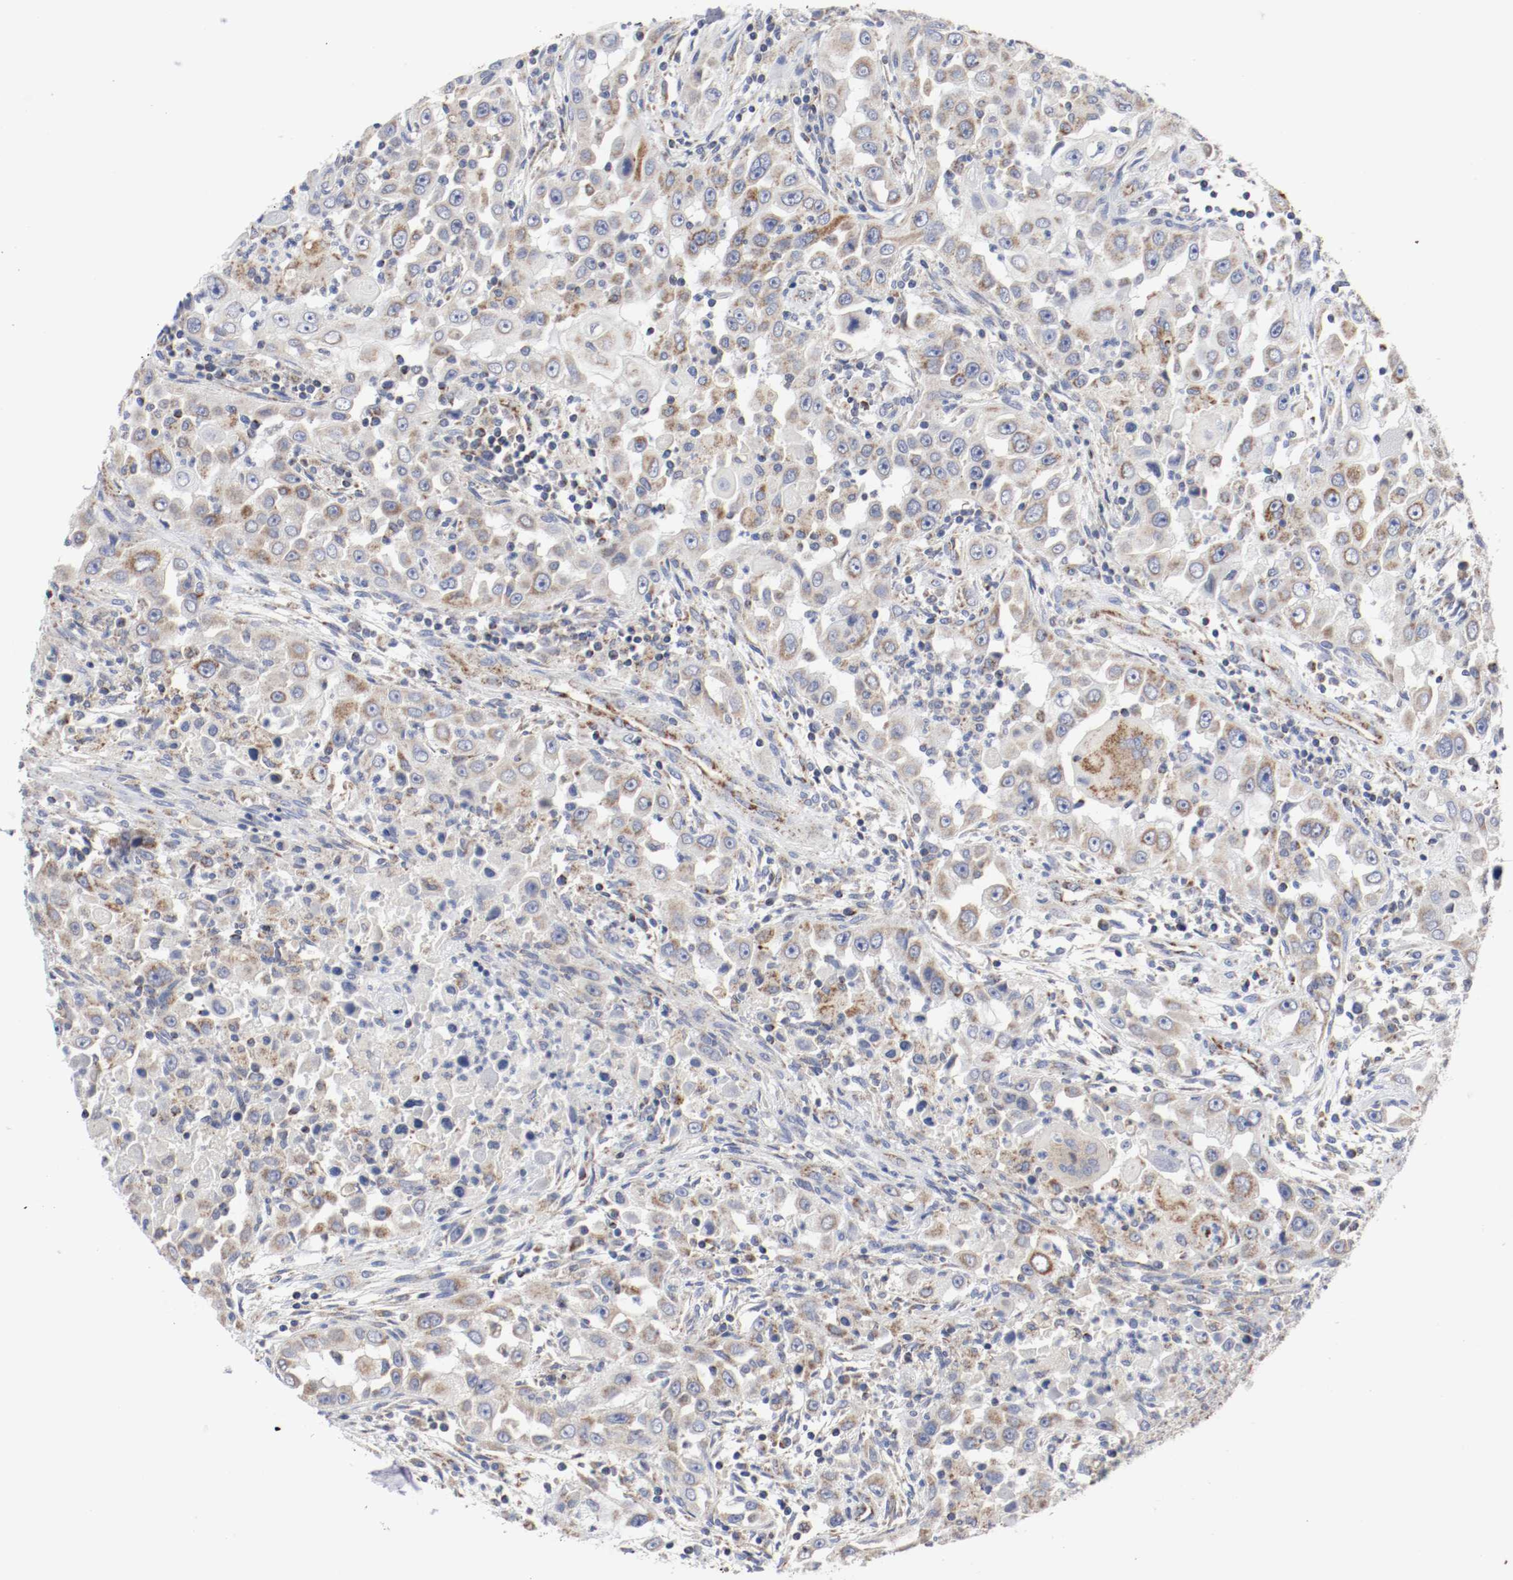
{"staining": {"intensity": "moderate", "quantity": ">75%", "location": "cytoplasmic/membranous"}, "tissue": "head and neck cancer", "cell_type": "Tumor cells", "image_type": "cancer", "snomed": [{"axis": "morphology", "description": "Carcinoma, NOS"}, {"axis": "topography", "description": "Head-Neck"}], "caption": "DAB (3,3'-diaminobenzidine) immunohistochemical staining of carcinoma (head and neck) exhibits moderate cytoplasmic/membranous protein staining in about >75% of tumor cells.", "gene": "AFG3L2", "patient": {"sex": "male", "age": 87}}